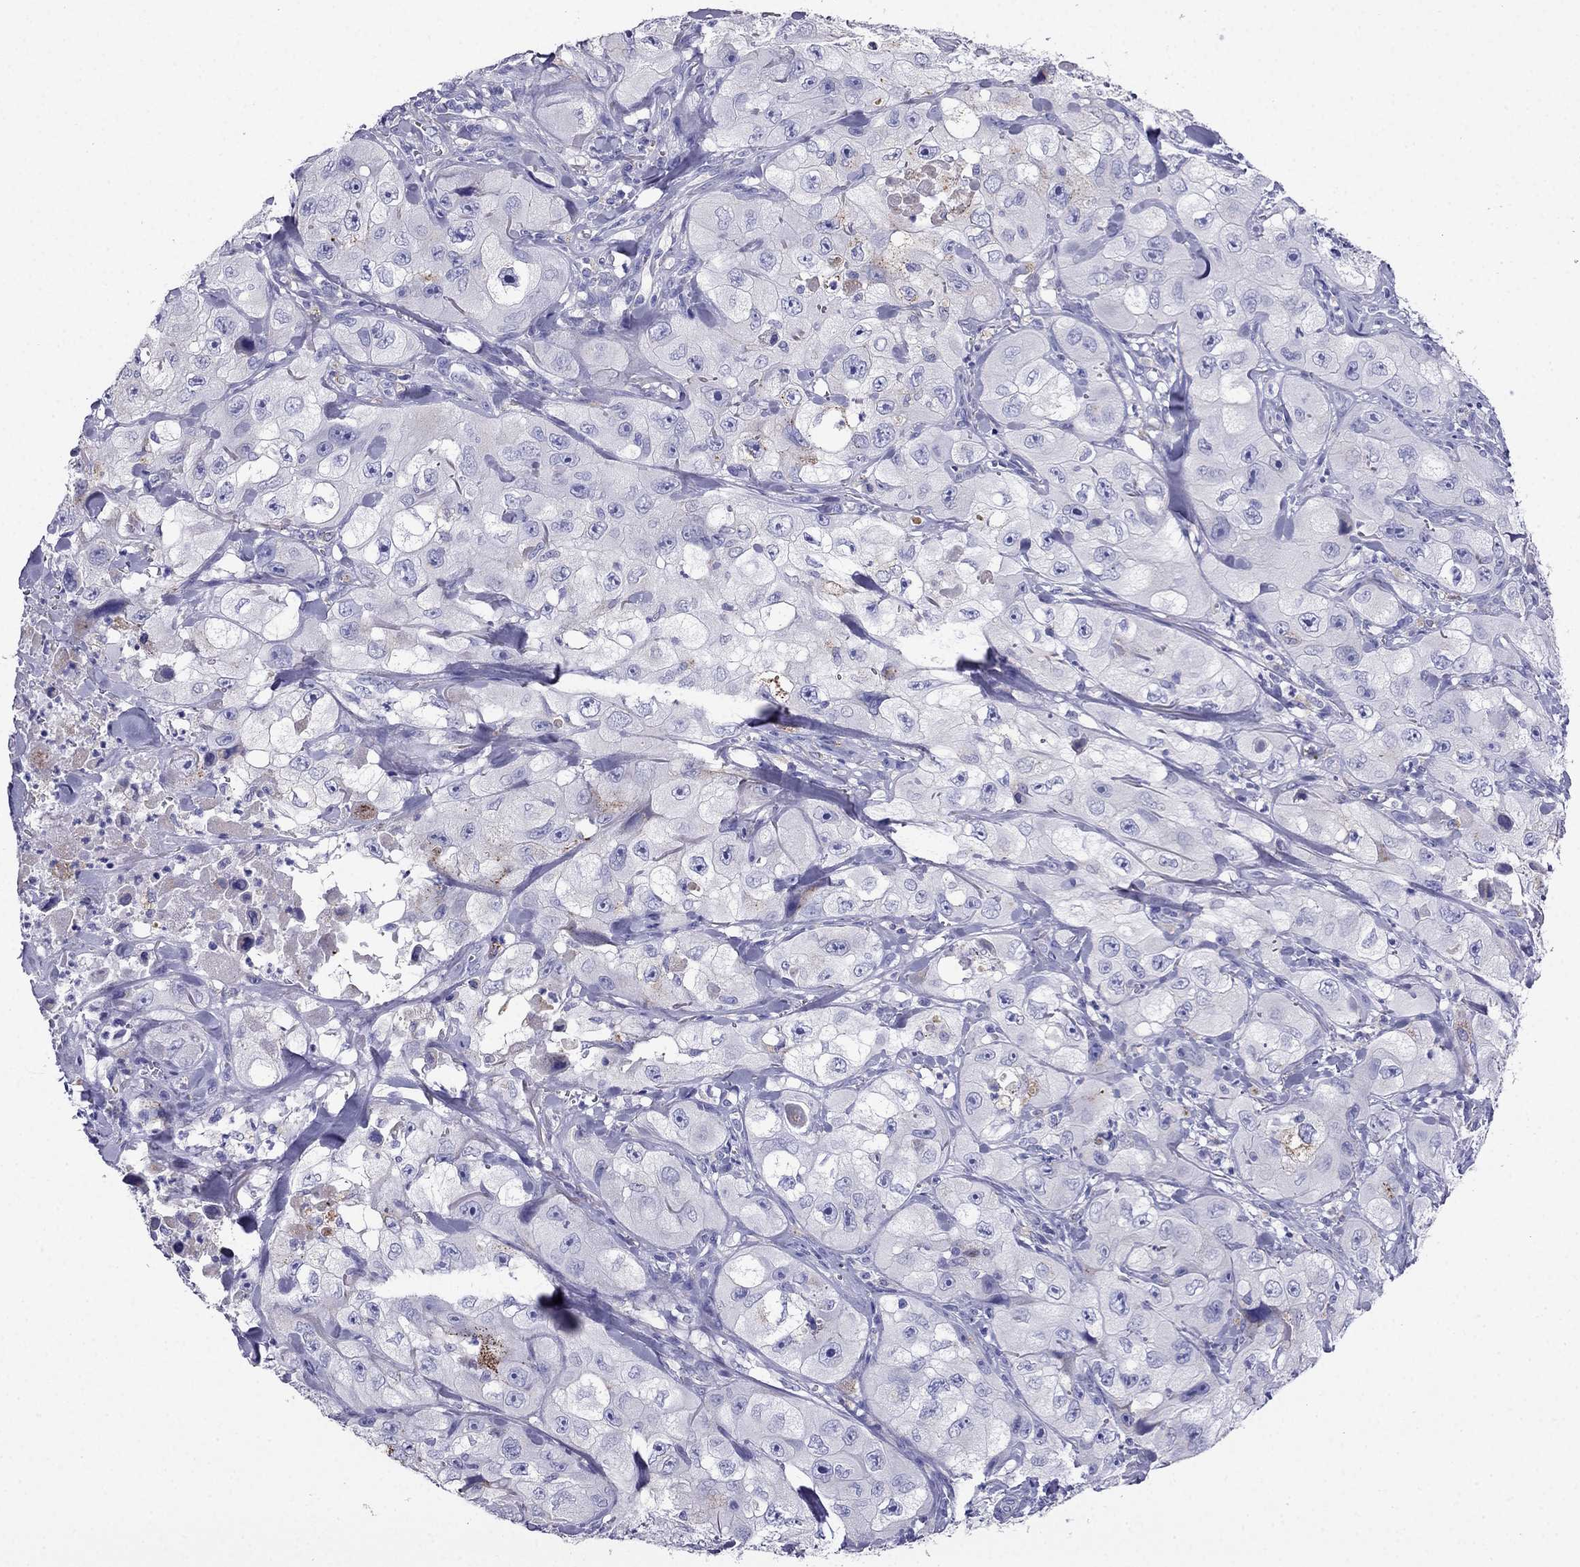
{"staining": {"intensity": "negative", "quantity": "none", "location": "none"}, "tissue": "skin cancer", "cell_type": "Tumor cells", "image_type": "cancer", "snomed": [{"axis": "morphology", "description": "Squamous cell carcinoma, NOS"}, {"axis": "topography", "description": "Skin"}, {"axis": "topography", "description": "Subcutis"}], "caption": "Immunohistochemical staining of human squamous cell carcinoma (skin) displays no significant positivity in tumor cells. (Immunohistochemistry (ihc), brightfield microscopy, high magnification).", "gene": "PTH", "patient": {"sex": "male", "age": 73}}